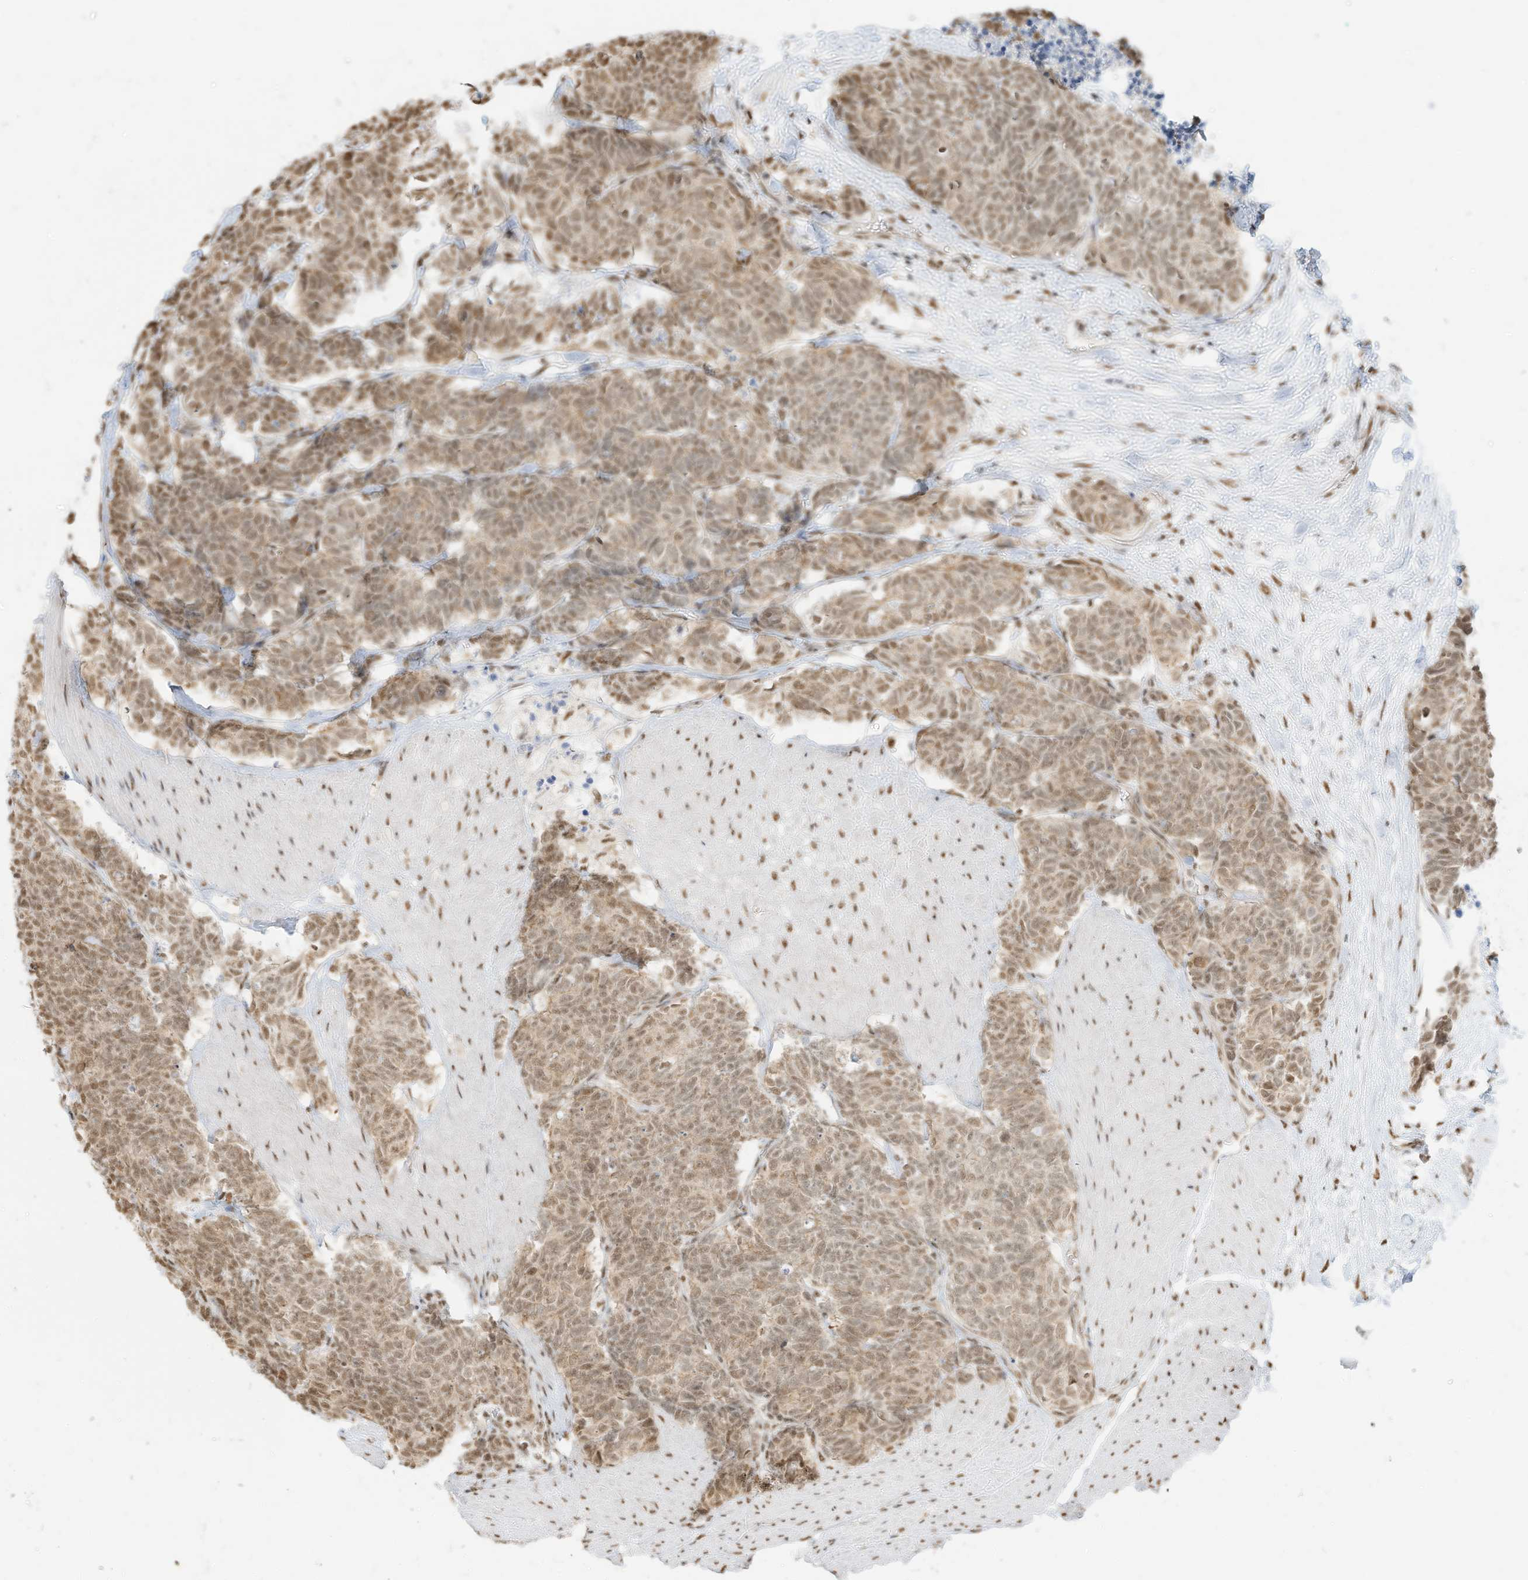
{"staining": {"intensity": "moderate", "quantity": ">75%", "location": "nuclear"}, "tissue": "carcinoid", "cell_type": "Tumor cells", "image_type": "cancer", "snomed": [{"axis": "morphology", "description": "Carcinoma, NOS"}, {"axis": "morphology", "description": "Carcinoid, malignant, NOS"}, {"axis": "topography", "description": "Urinary bladder"}], "caption": "Carcinoid (malignant) stained with a brown dye displays moderate nuclear positive expression in approximately >75% of tumor cells.", "gene": "NHSL1", "patient": {"sex": "male", "age": 57}}